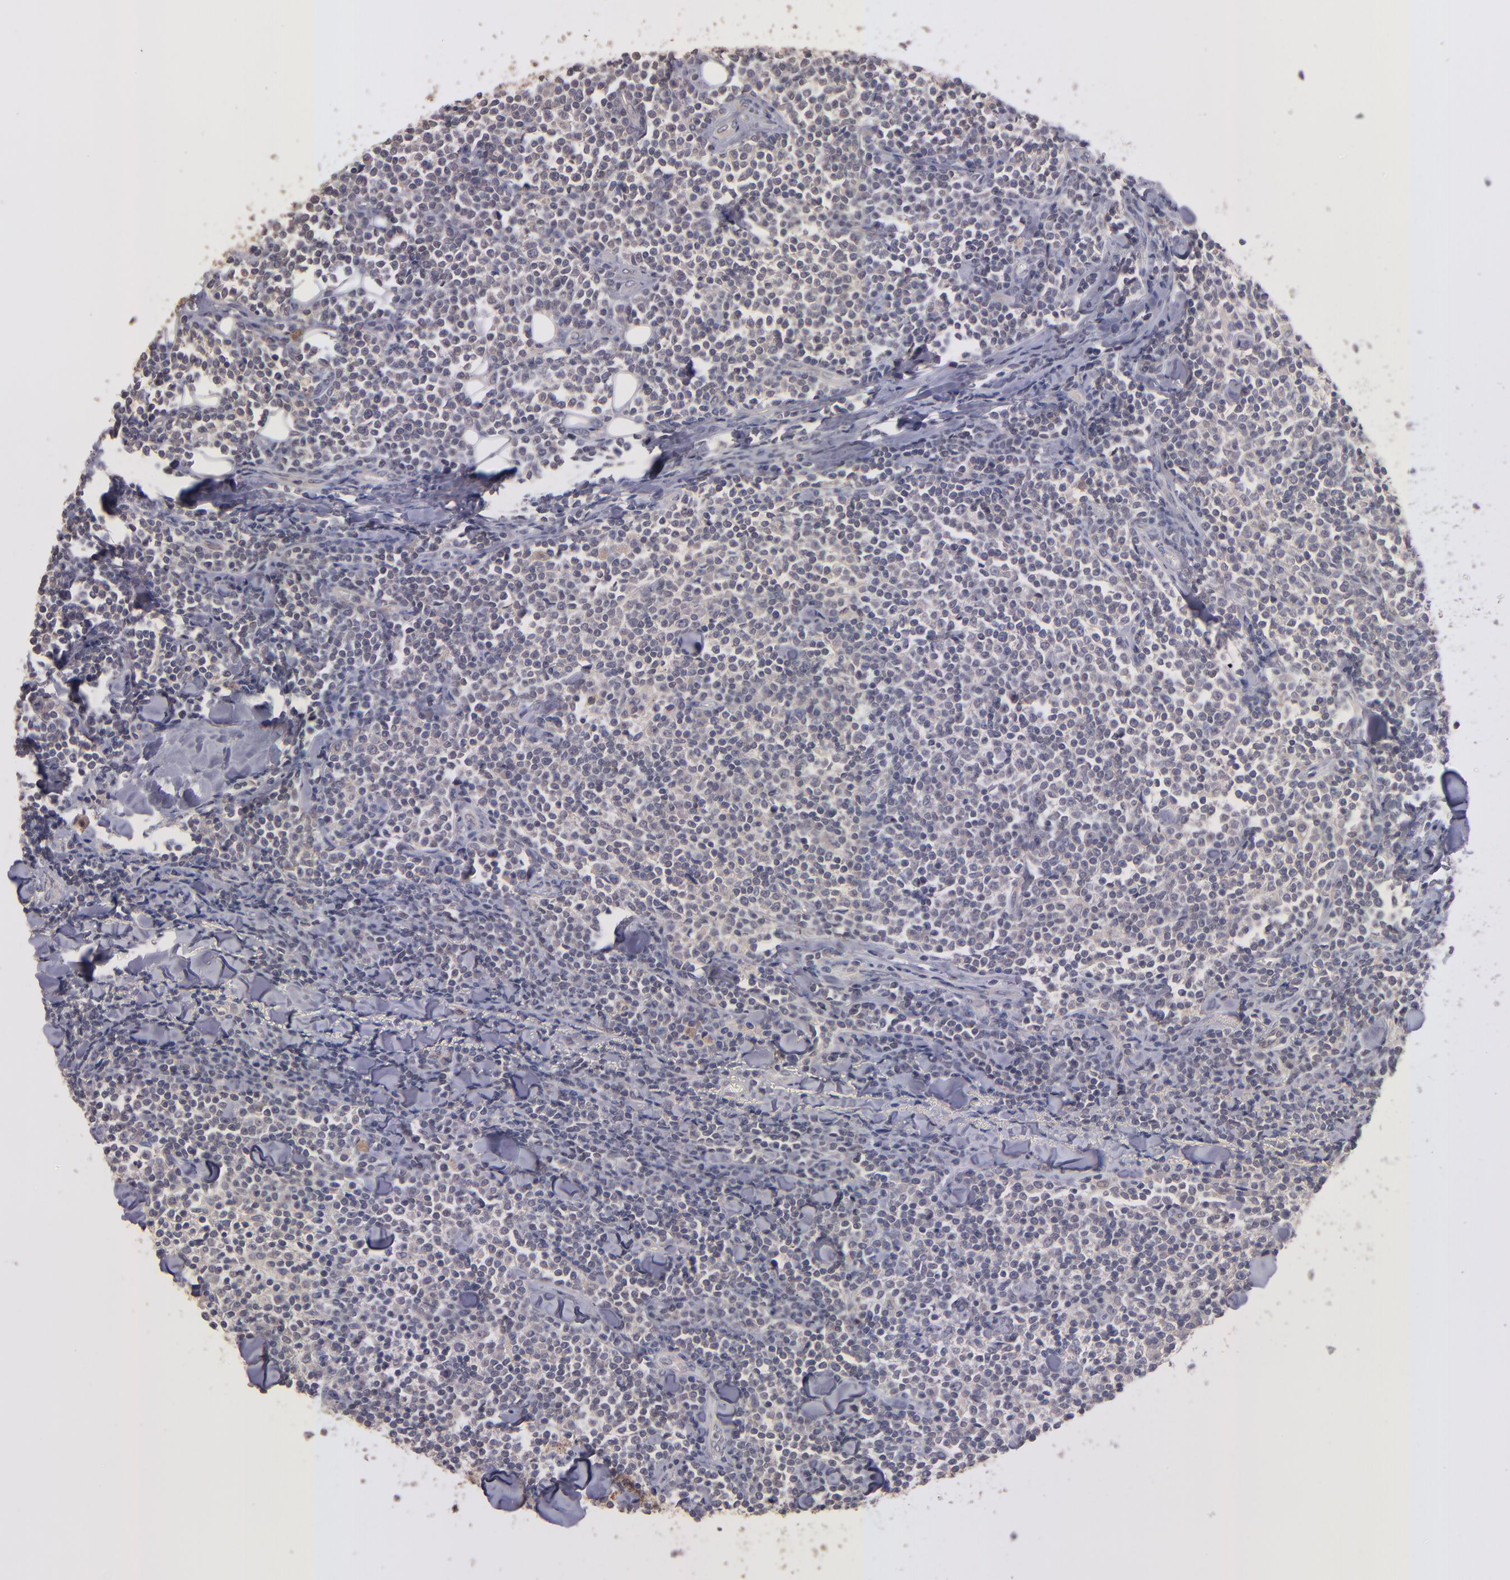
{"staining": {"intensity": "negative", "quantity": "none", "location": "none"}, "tissue": "lymphoma", "cell_type": "Tumor cells", "image_type": "cancer", "snomed": [{"axis": "morphology", "description": "Malignant lymphoma, non-Hodgkin's type, Low grade"}, {"axis": "topography", "description": "Soft tissue"}], "caption": "A high-resolution image shows IHC staining of low-grade malignant lymphoma, non-Hodgkin's type, which reveals no significant positivity in tumor cells. The staining was performed using DAB (3,3'-diaminobenzidine) to visualize the protein expression in brown, while the nuclei were stained in blue with hematoxylin (Magnification: 20x).", "gene": "GNAZ", "patient": {"sex": "male", "age": 92}}